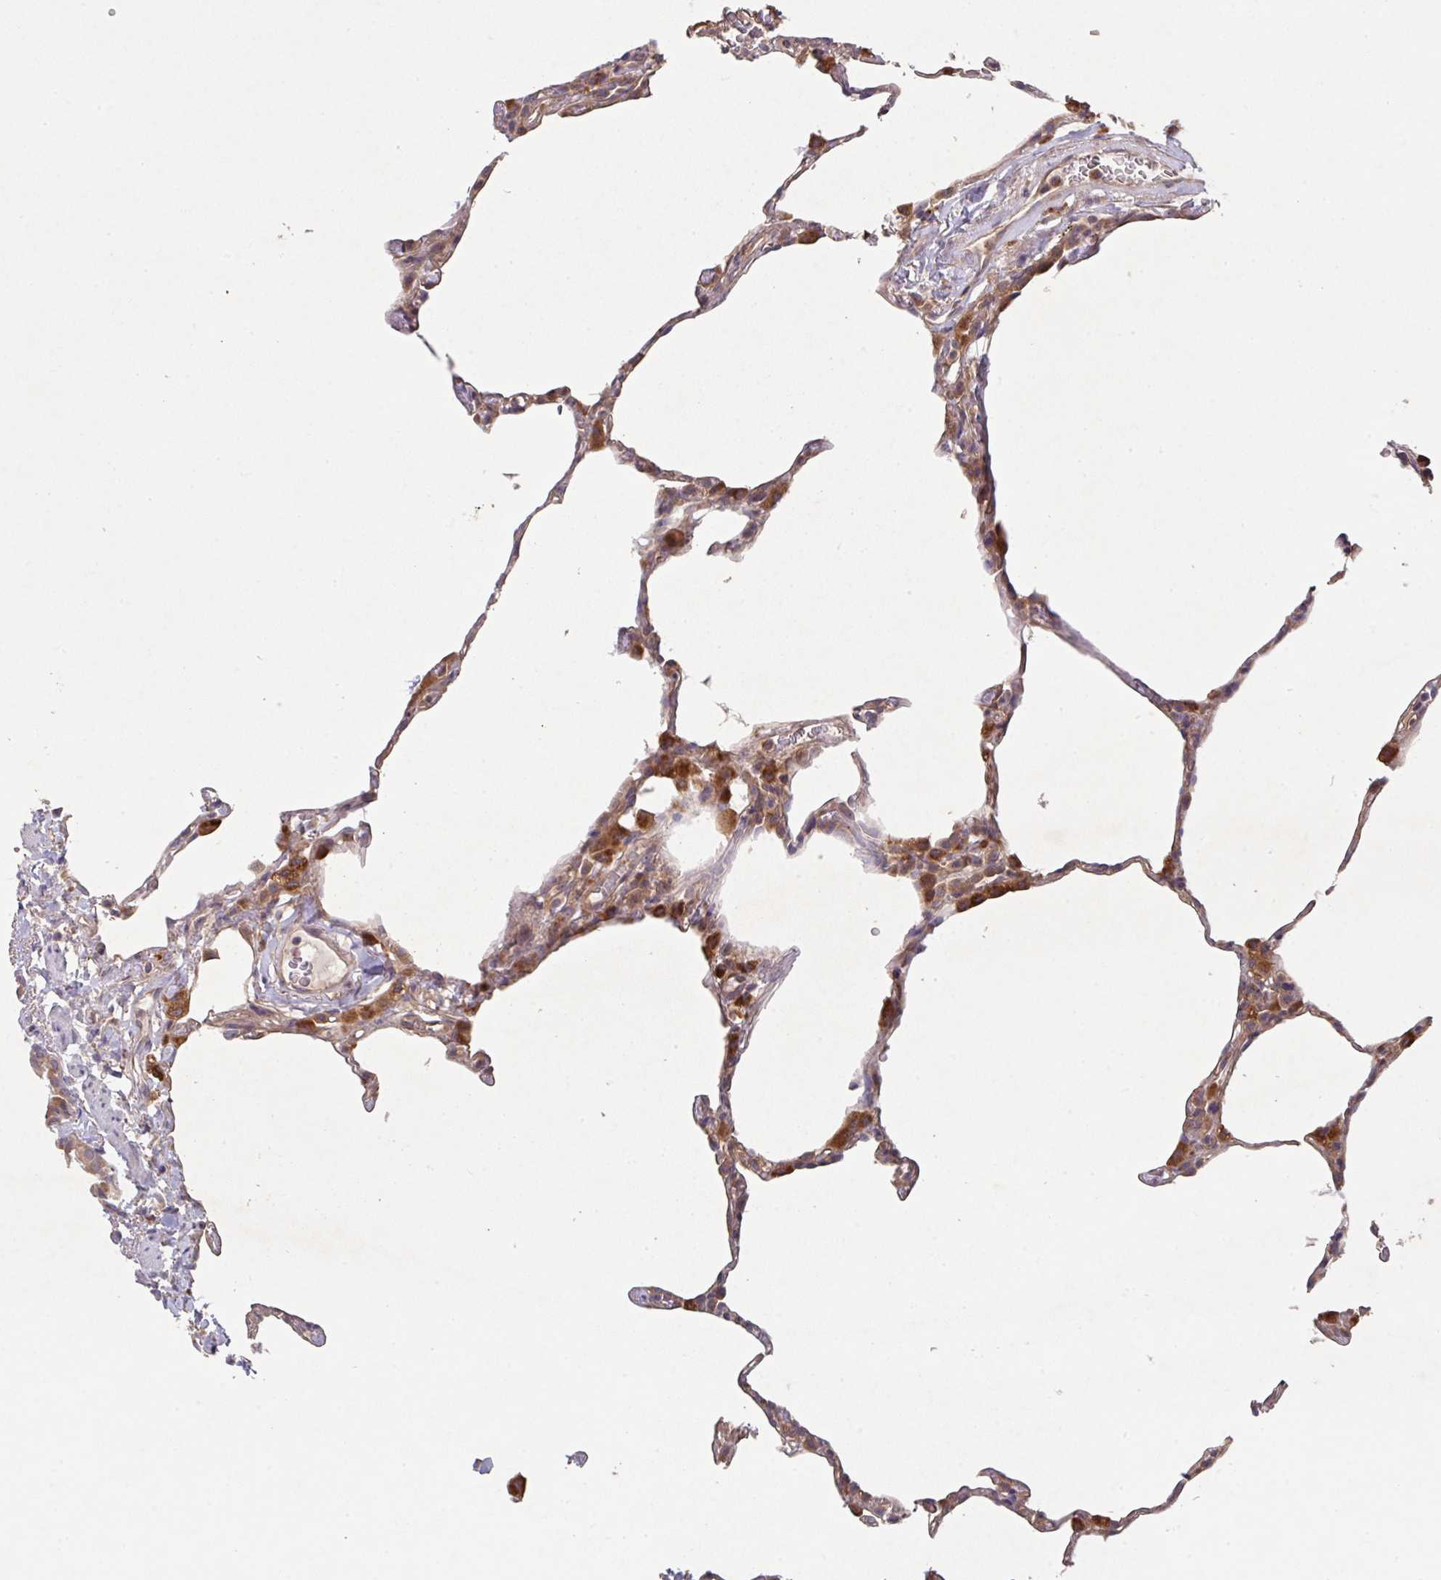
{"staining": {"intensity": "weak", "quantity": "25%-75%", "location": "cytoplasmic/membranous"}, "tissue": "lung", "cell_type": "Alveolar cells", "image_type": "normal", "snomed": [{"axis": "morphology", "description": "Normal tissue, NOS"}, {"axis": "topography", "description": "Lung"}], "caption": "A micrograph of lung stained for a protein displays weak cytoplasmic/membranous brown staining in alveolar cells.", "gene": "TRIM14", "patient": {"sex": "female", "age": 57}}